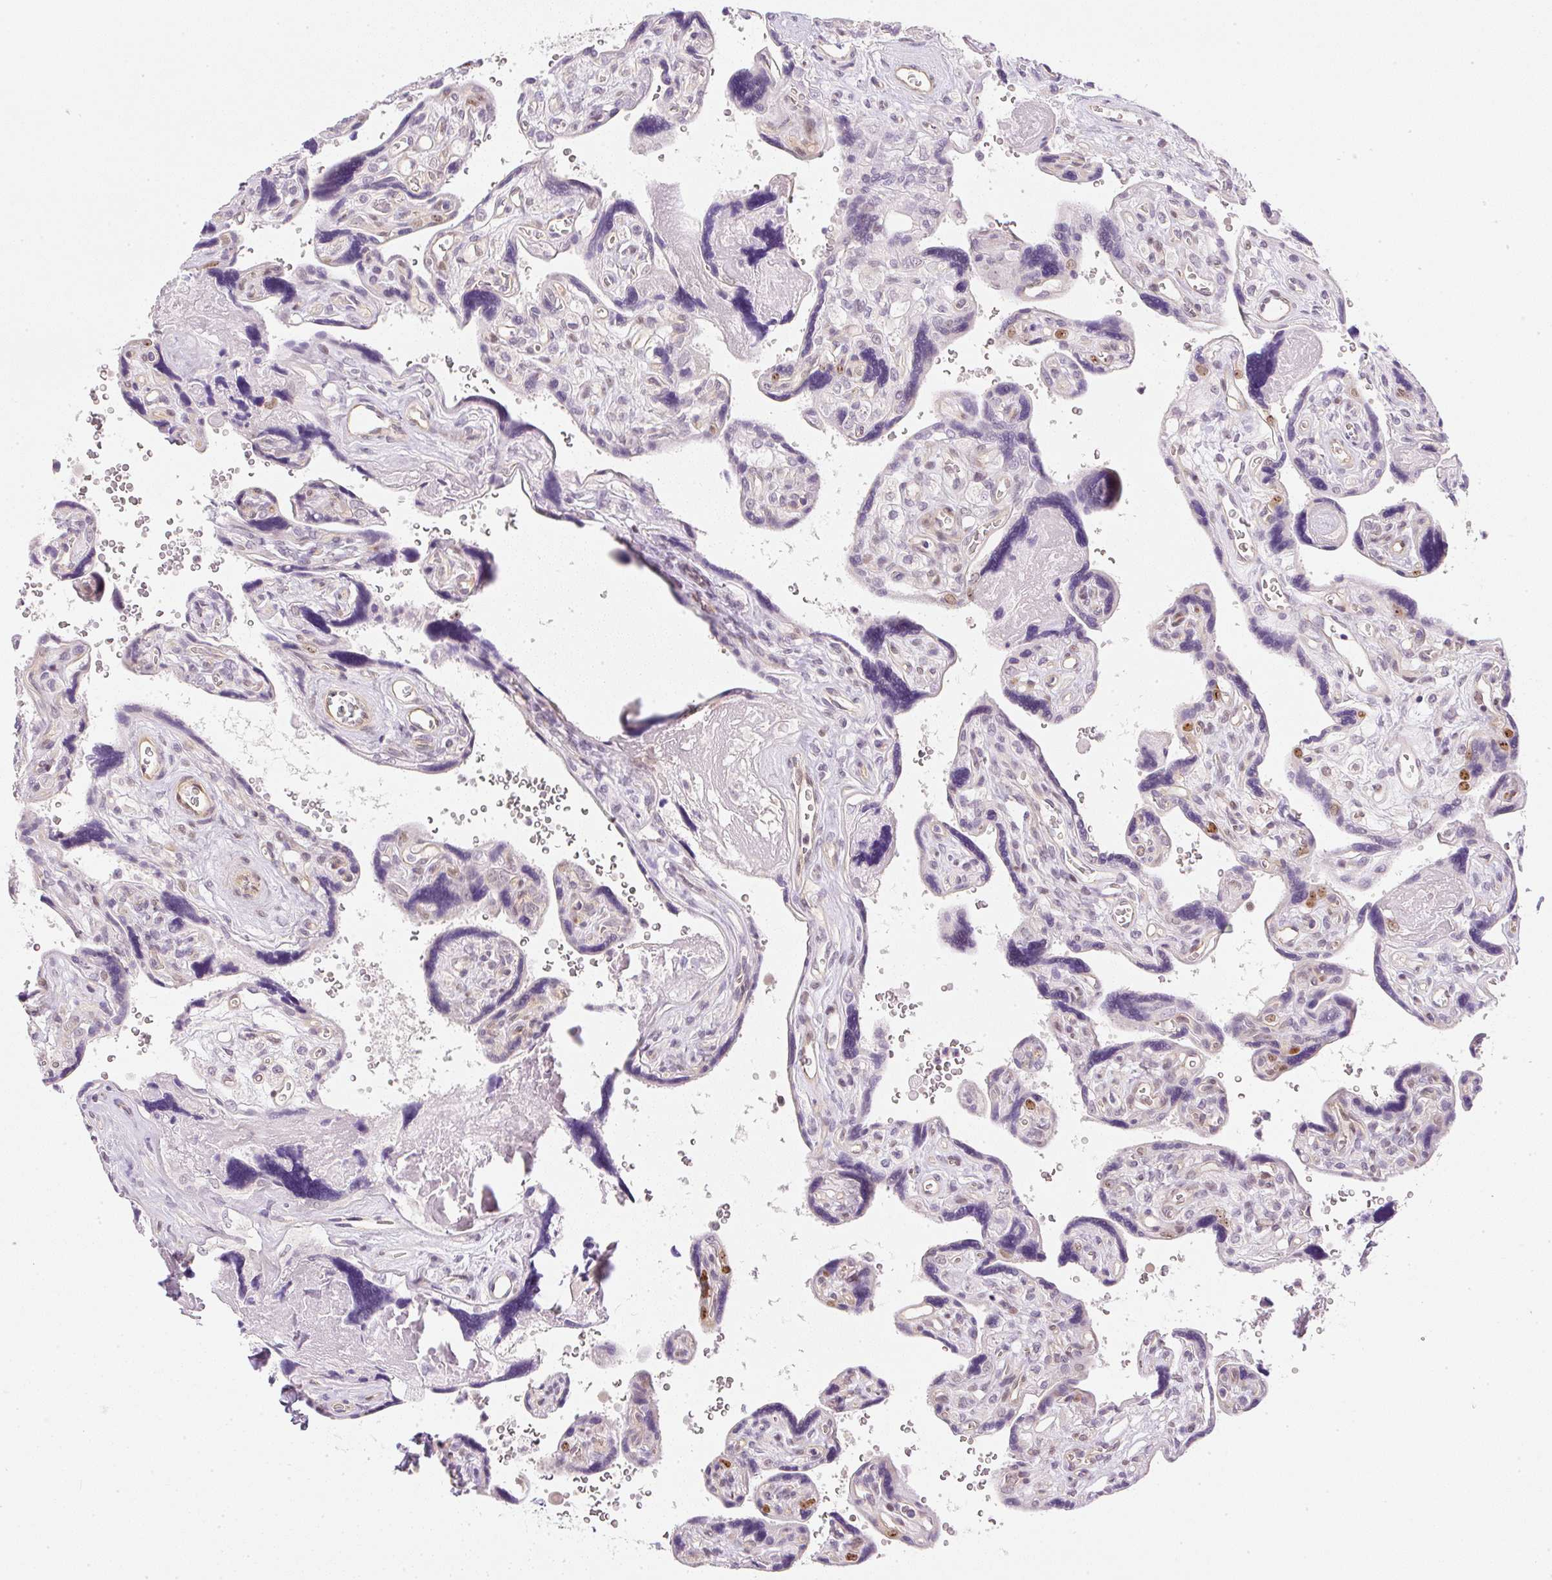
{"staining": {"intensity": "moderate", "quantity": "25%-75%", "location": "nuclear"}, "tissue": "placenta", "cell_type": "Trophoblastic cells", "image_type": "normal", "snomed": [{"axis": "morphology", "description": "Normal tissue, NOS"}, {"axis": "topography", "description": "Placenta"}], "caption": "Immunohistochemical staining of benign placenta demonstrates moderate nuclear protein expression in approximately 25%-75% of trophoblastic cells. (DAB IHC, brown staining for protein, blue staining for nuclei).", "gene": "DPPA4", "patient": {"sex": "female", "age": 39}}